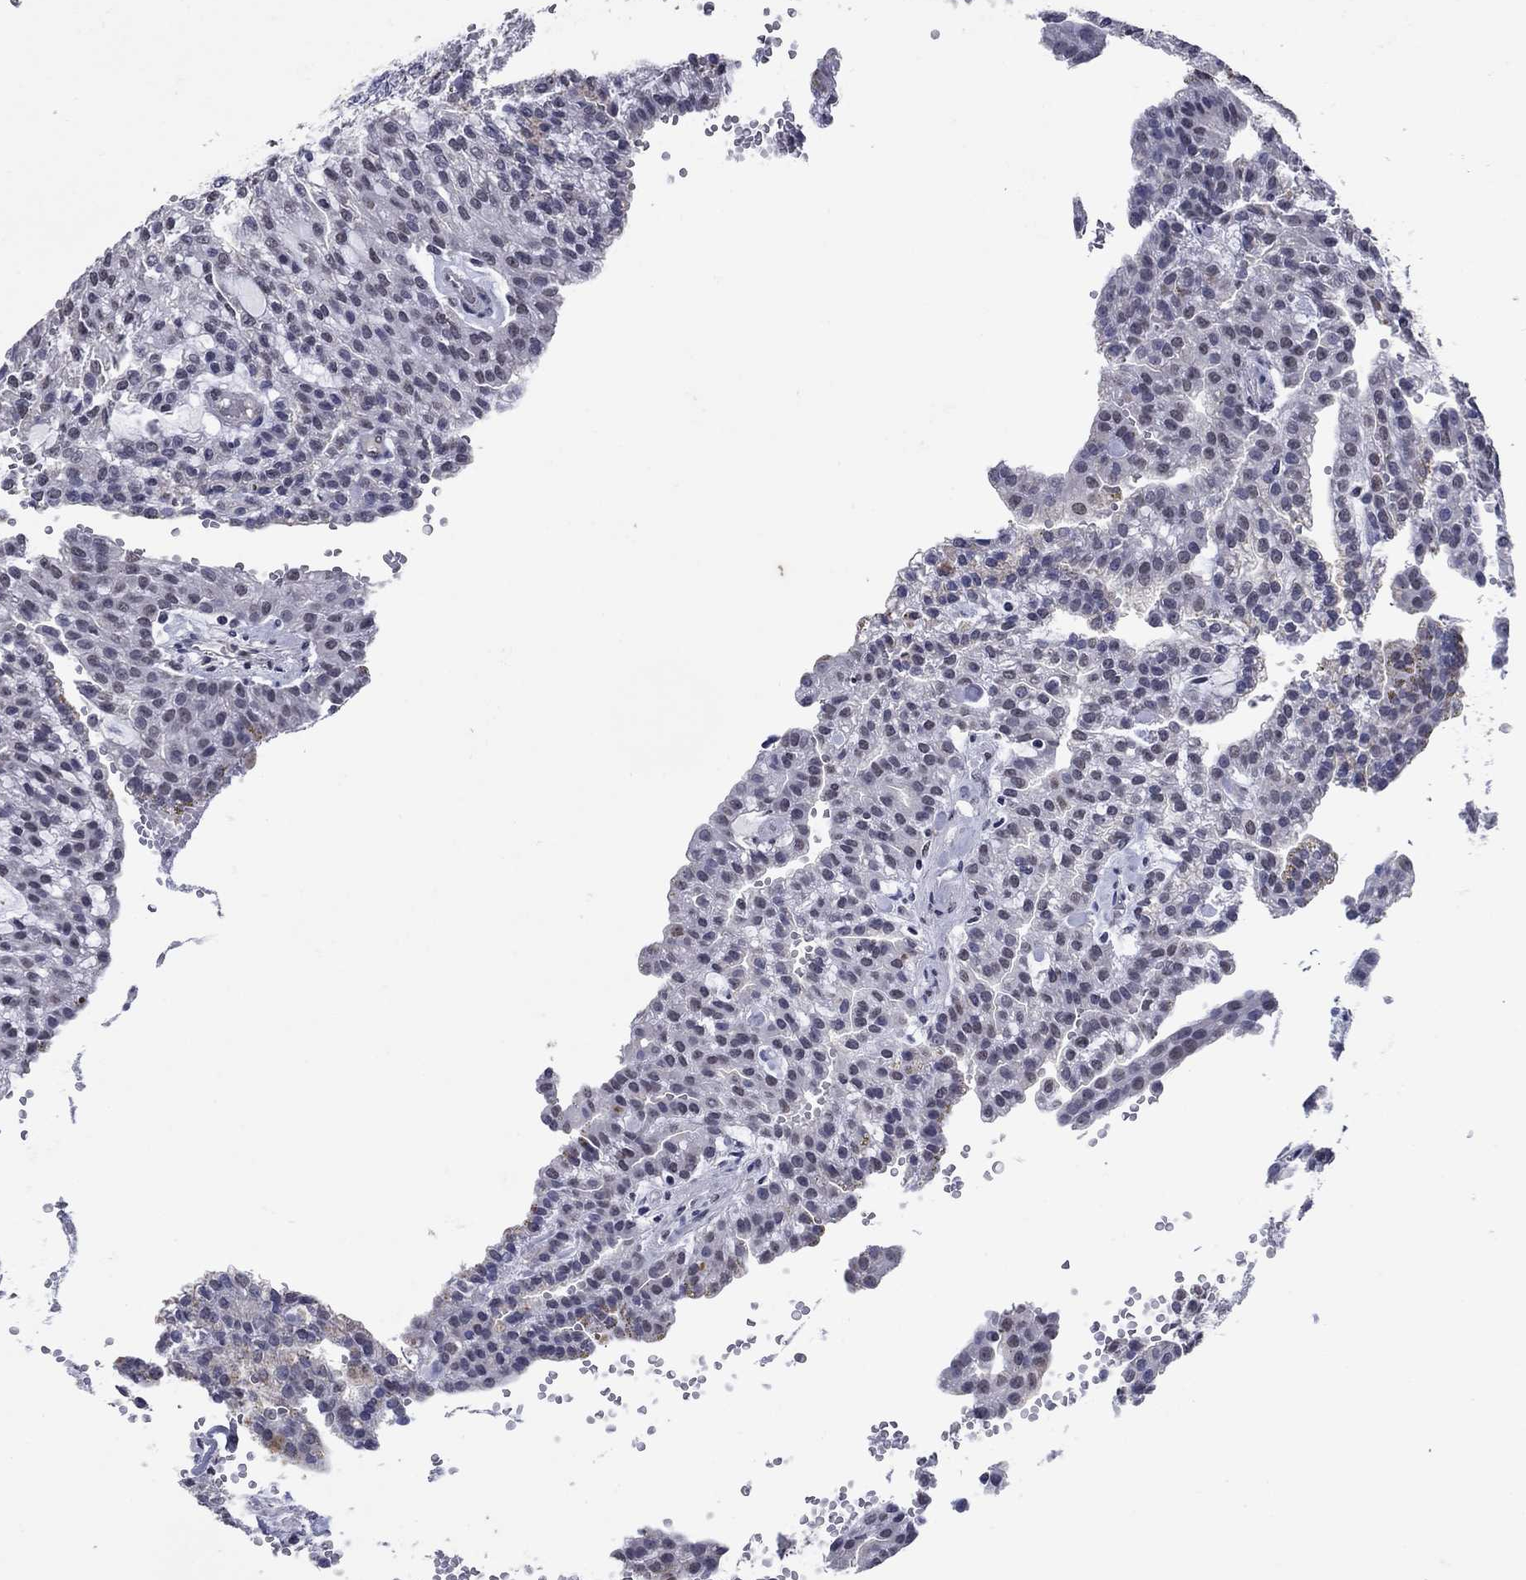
{"staining": {"intensity": "negative", "quantity": "none", "location": "none"}, "tissue": "renal cancer", "cell_type": "Tumor cells", "image_type": "cancer", "snomed": [{"axis": "morphology", "description": "Adenocarcinoma, NOS"}, {"axis": "topography", "description": "Kidney"}], "caption": "High magnification brightfield microscopy of renal cancer stained with DAB (brown) and counterstained with hematoxylin (blue): tumor cells show no significant positivity.", "gene": "TYMS", "patient": {"sex": "male", "age": 63}}